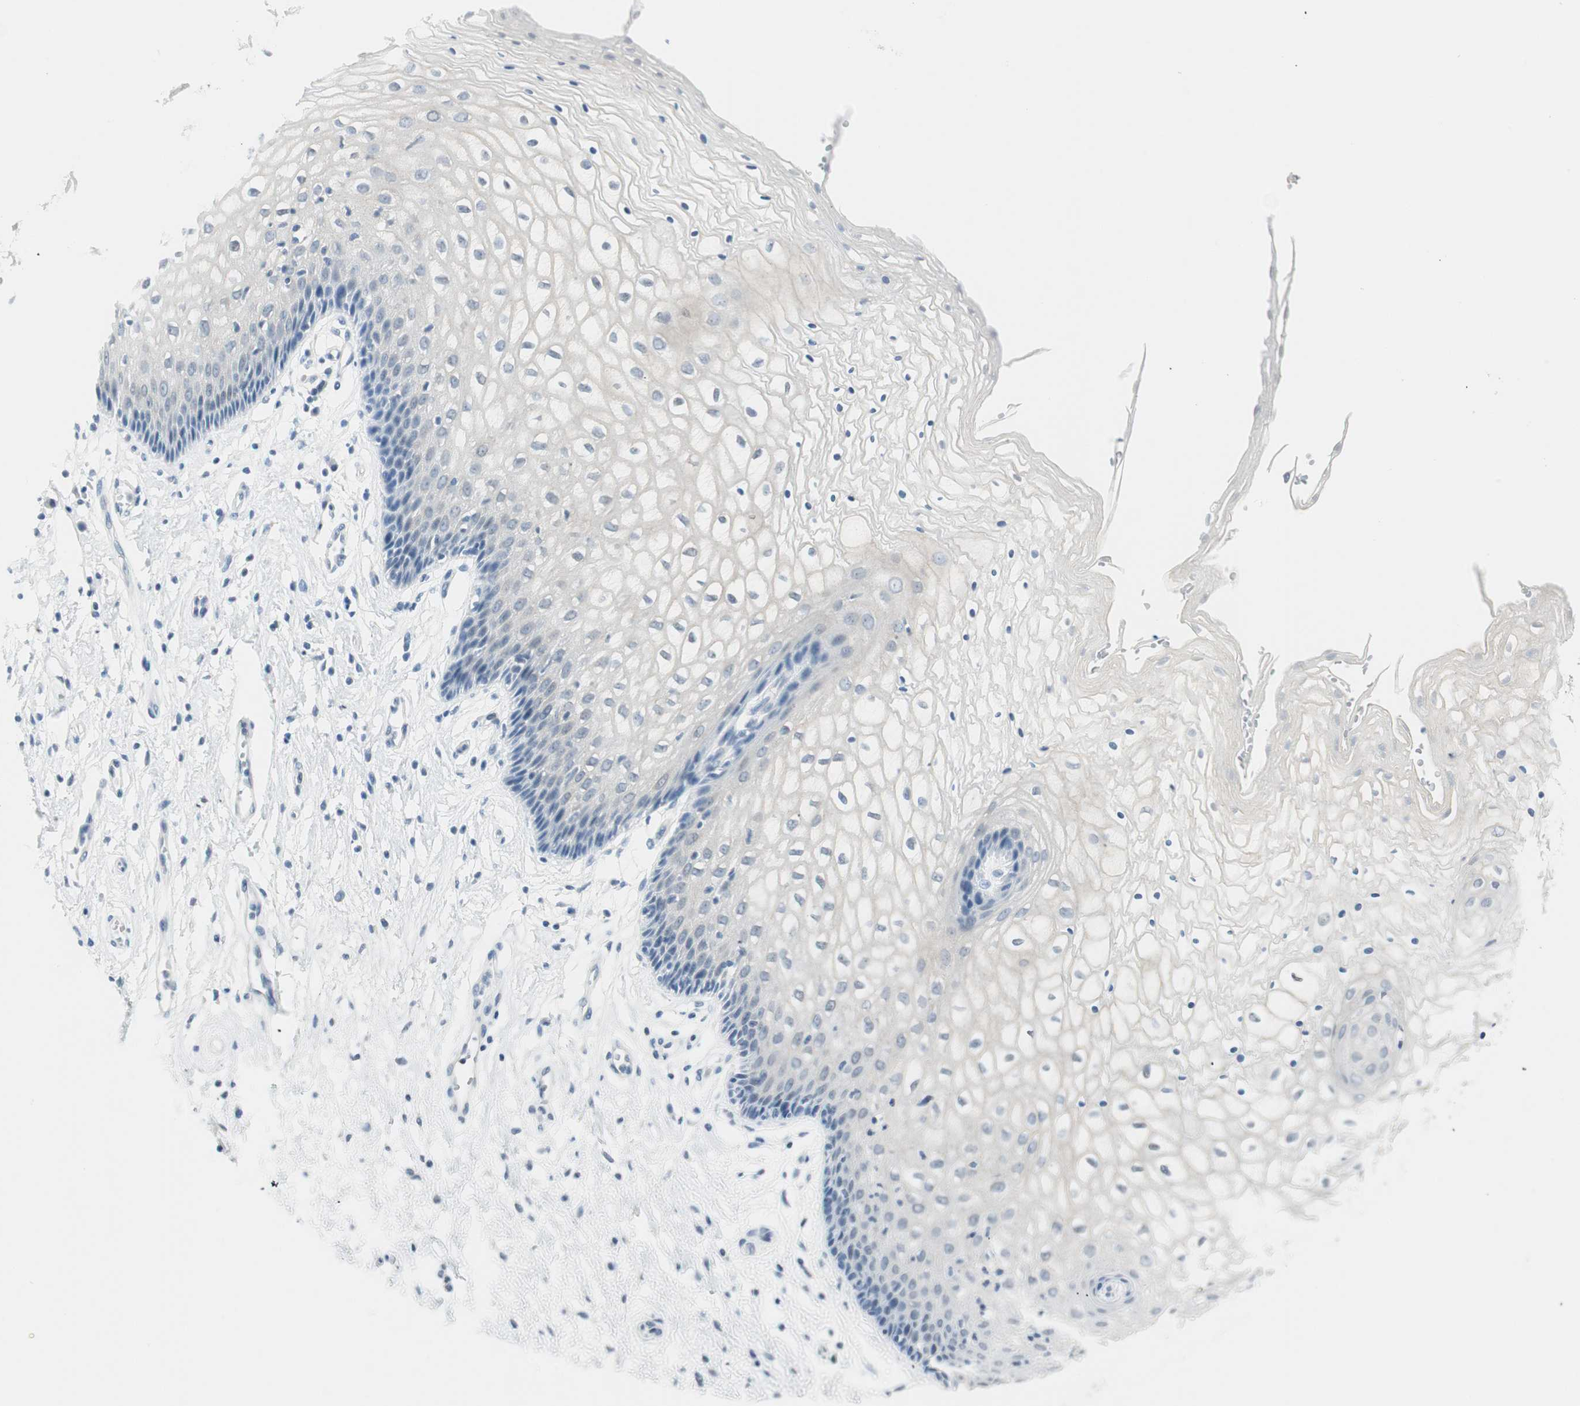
{"staining": {"intensity": "negative", "quantity": "none", "location": "none"}, "tissue": "vagina", "cell_type": "Squamous epithelial cells", "image_type": "normal", "snomed": [{"axis": "morphology", "description": "Normal tissue, NOS"}, {"axis": "topography", "description": "Vagina"}], "caption": "This is a image of IHC staining of unremarkable vagina, which shows no positivity in squamous epithelial cells.", "gene": "MLLT10", "patient": {"sex": "female", "age": 34}}